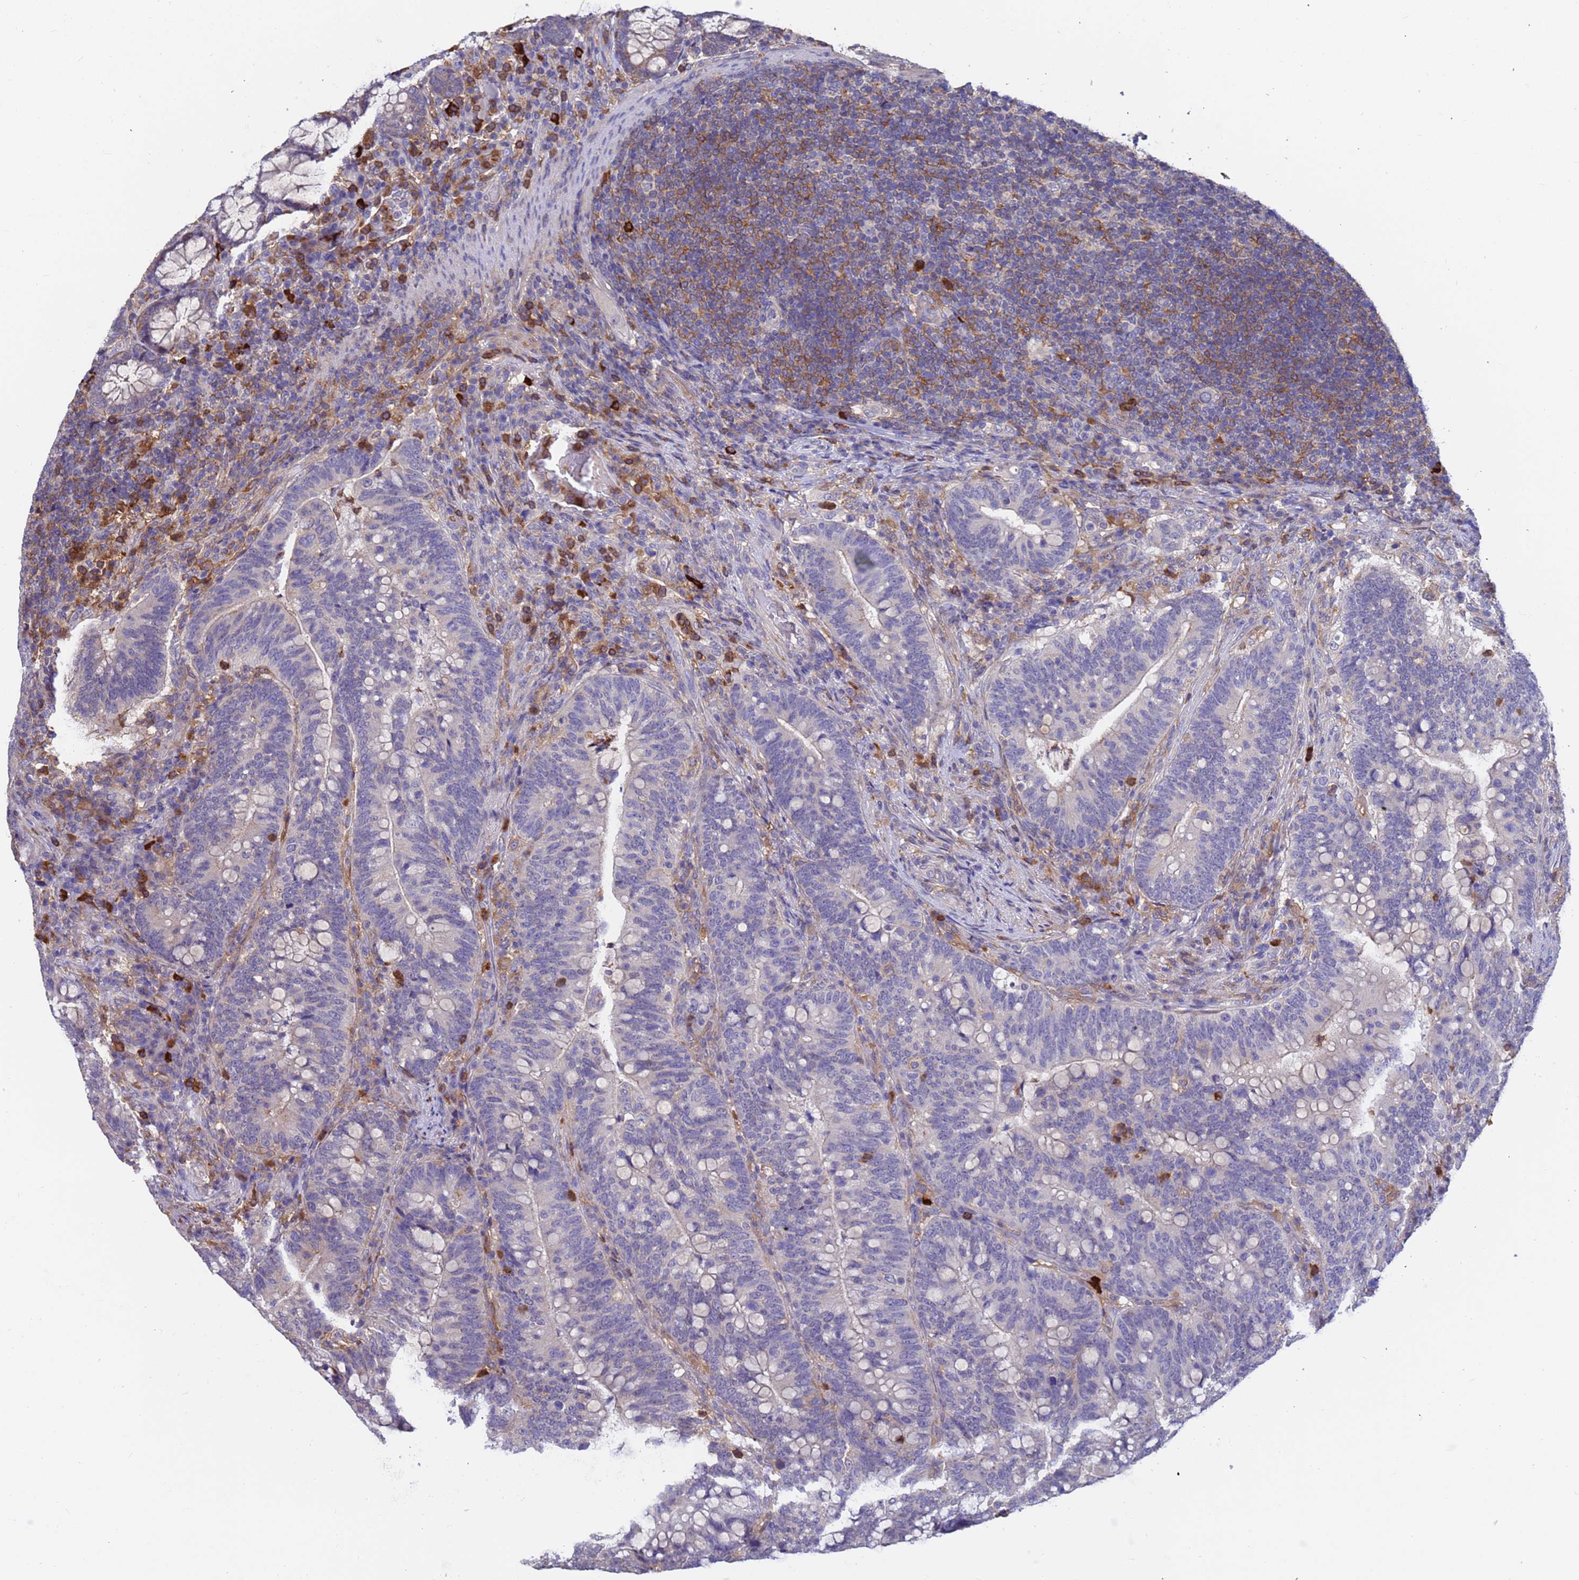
{"staining": {"intensity": "negative", "quantity": "none", "location": "none"}, "tissue": "colorectal cancer", "cell_type": "Tumor cells", "image_type": "cancer", "snomed": [{"axis": "morphology", "description": "Normal tissue, NOS"}, {"axis": "morphology", "description": "Adenocarcinoma, NOS"}, {"axis": "topography", "description": "Colon"}], "caption": "Immunohistochemical staining of human adenocarcinoma (colorectal) displays no significant expression in tumor cells.", "gene": "AMPD3", "patient": {"sex": "female", "age": 66}}